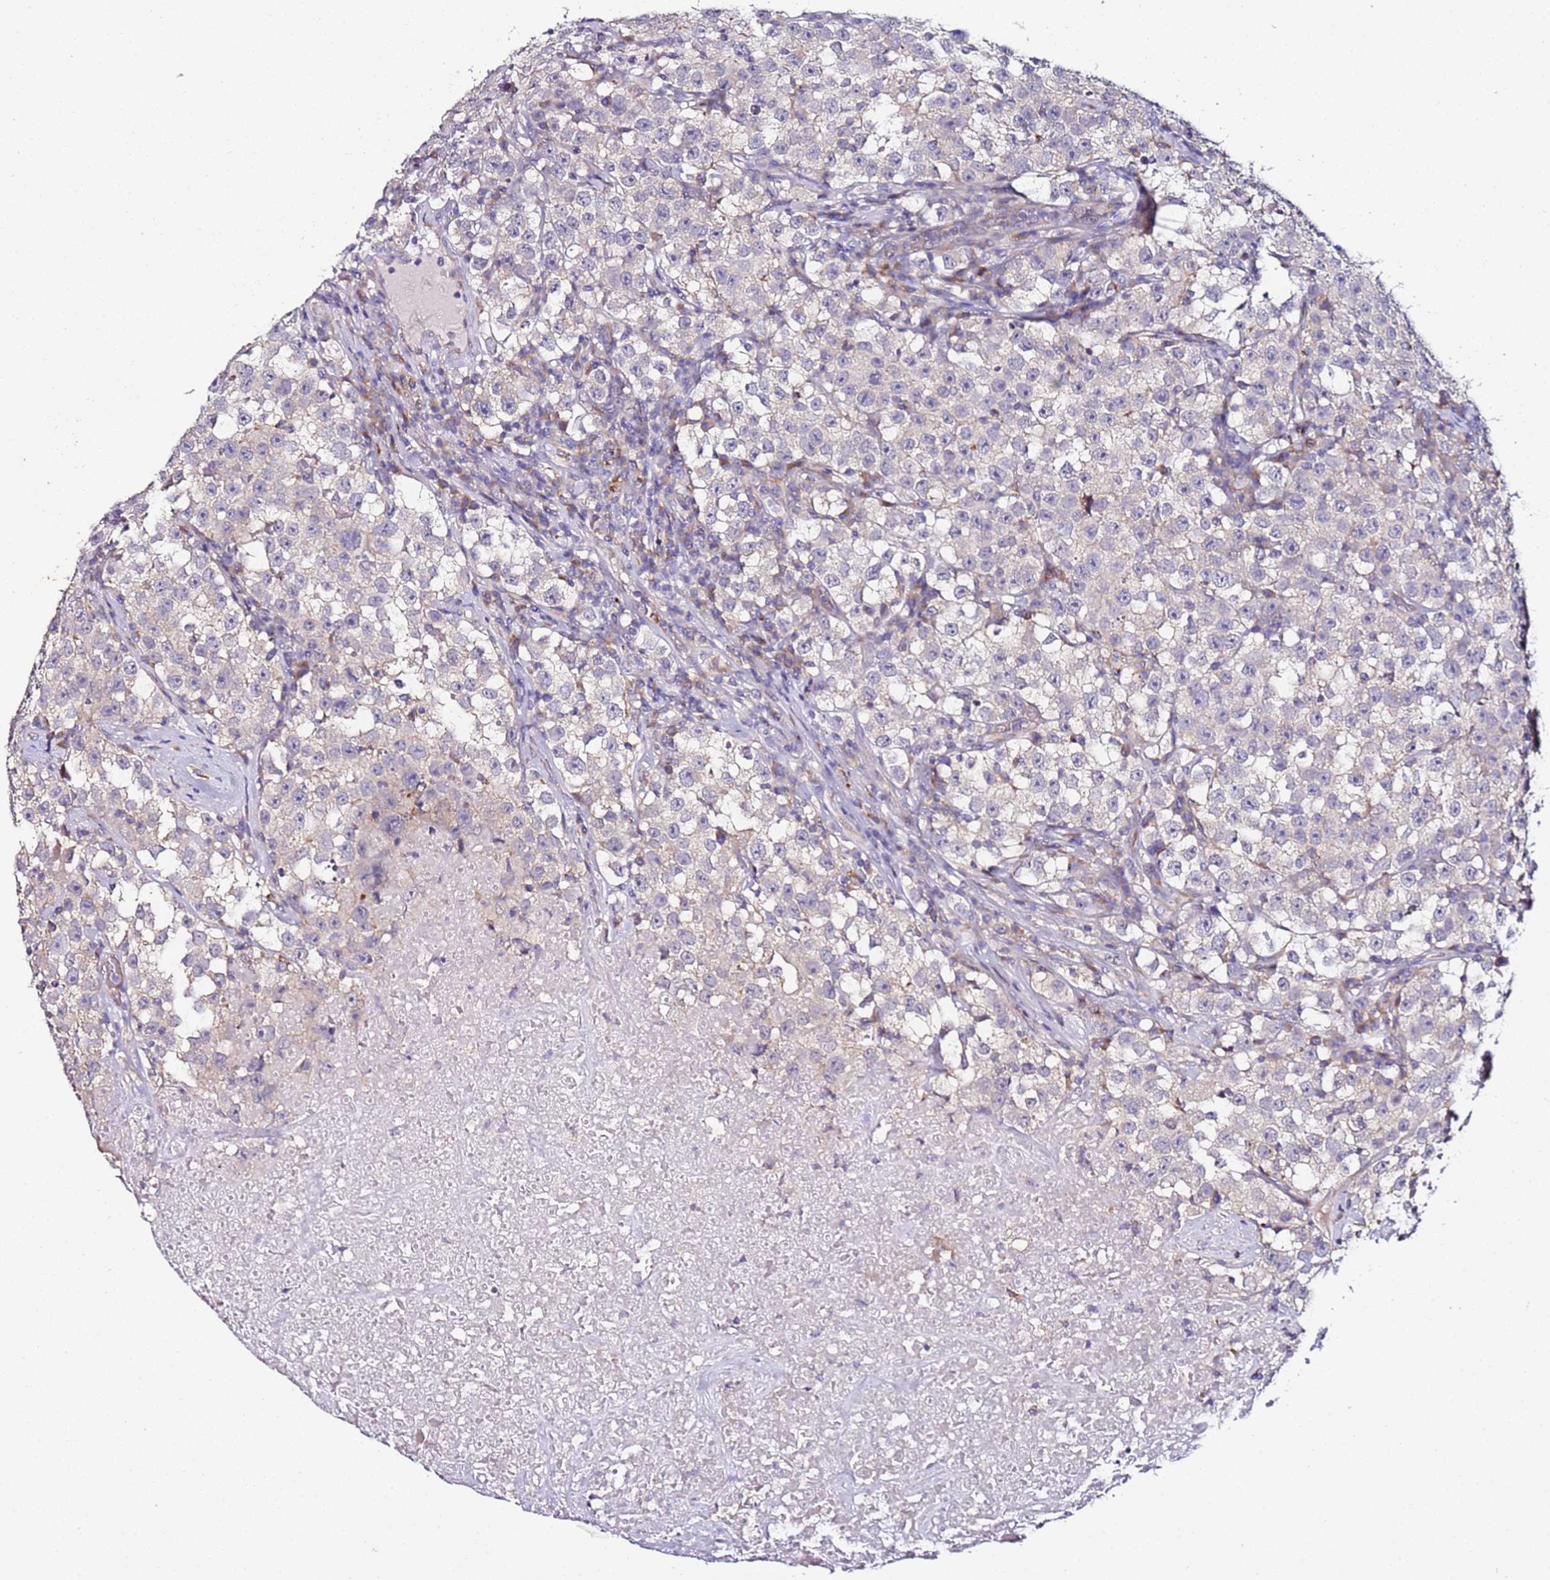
{"staining": {"intensity": "negative", "quantity": "none", "location": "none"}, "tissue": "testis cancer", "cell_type": "Tumor cells", "image_type": "cancer", "snomed": [{"axis": "morphology", "description": "Seminoma, NOS"}, {"axis": "topography", "description": "Testis"}], "caption": "Immunohistochemistry (IHC) image of neoplastic tissue: human testis cancer stained with DAB shows no significant protein positivity in tumor cells.", "gene": "SRRM5", "patient": {"sex": "male", "age": 22}}